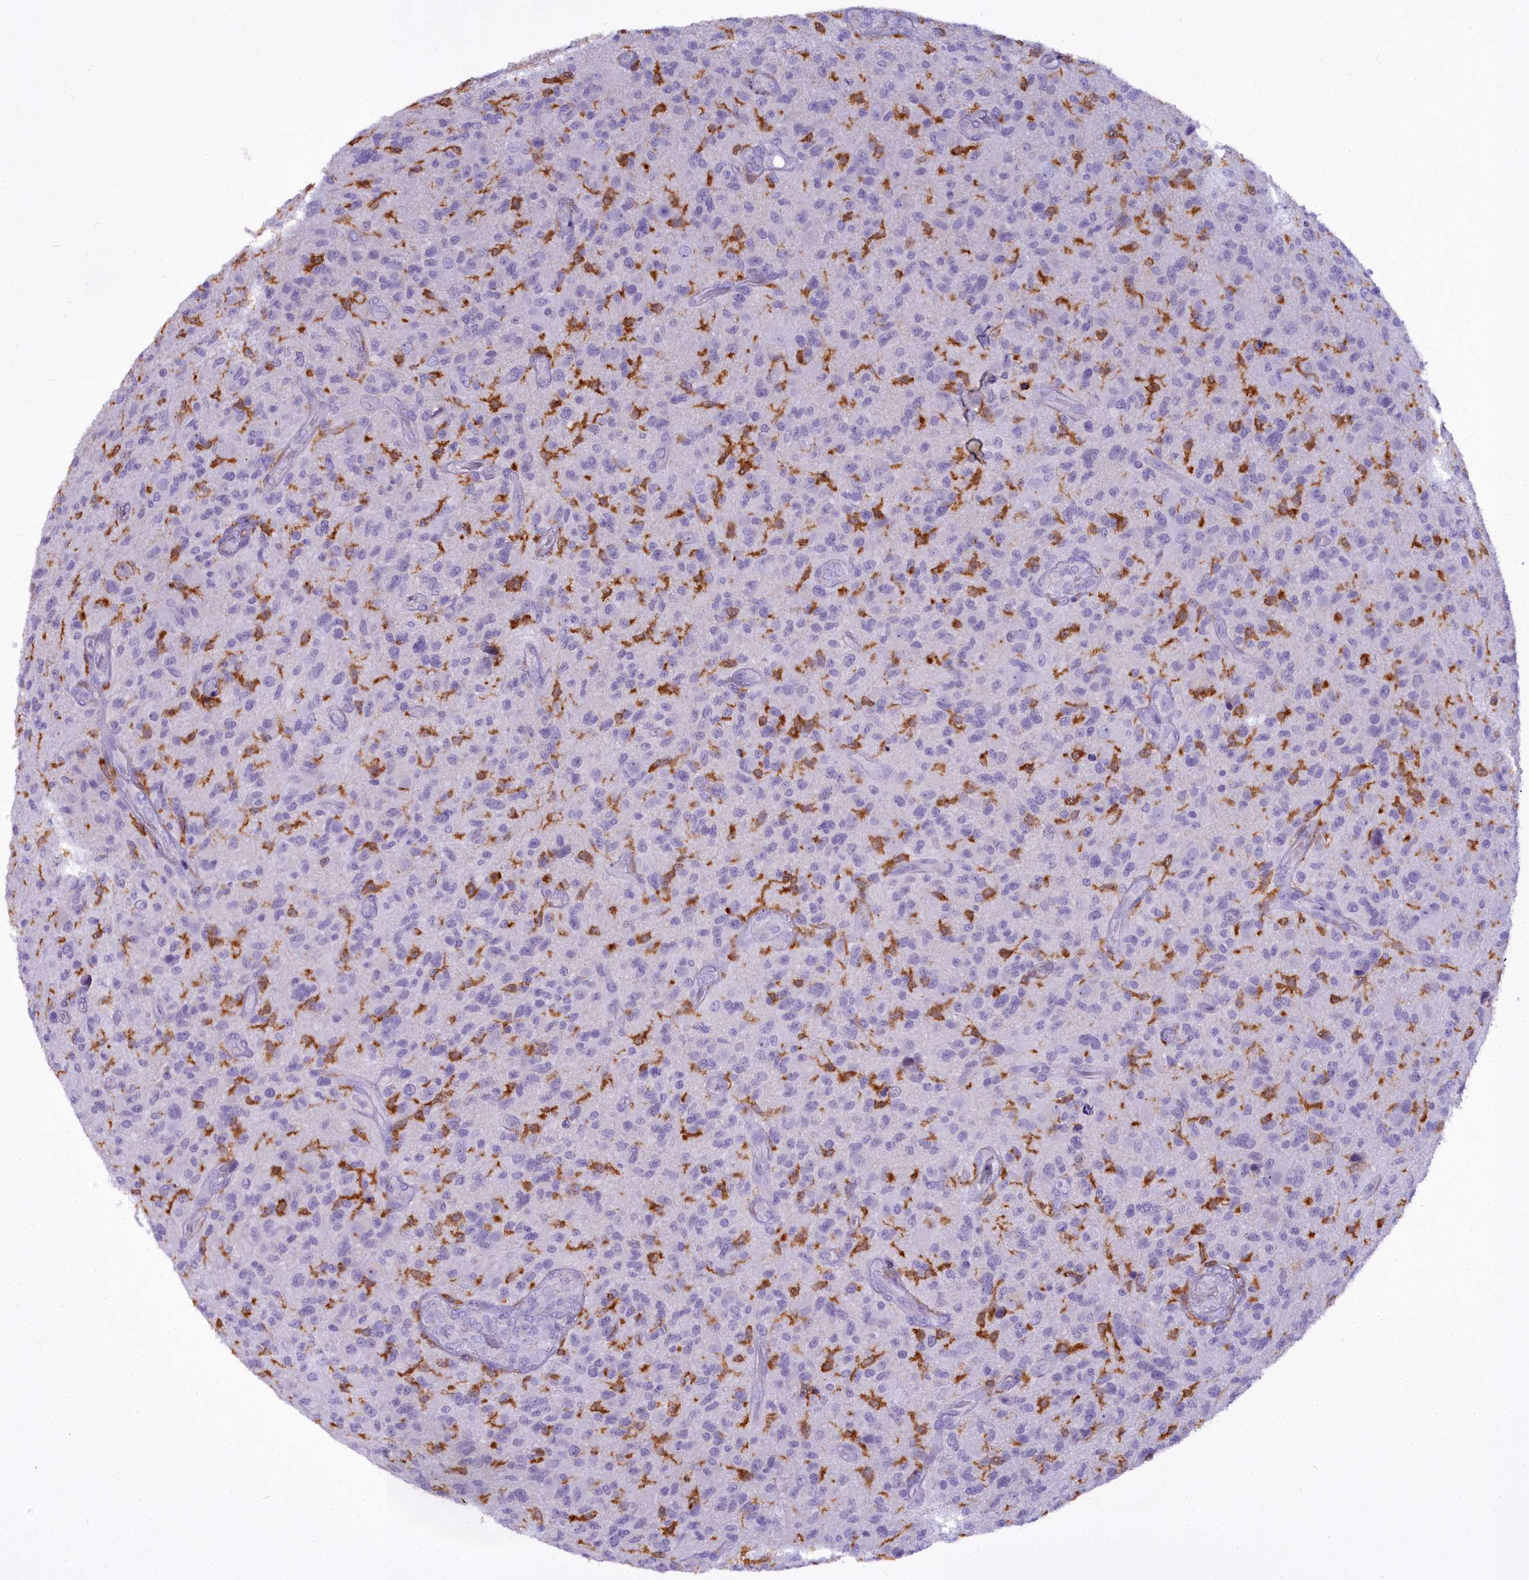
{"staining": {"intensity": "negative", "quantity": "none", "location": "none"}, "tissue": "glioma", "cell_type": "Tumor cells", "image_type": "cancer", "snomed": [{"axis": "morphology", "description": "Glioma, malignant, High grade"}, {"axis": "topography", "description": "Brain"}], "caption": "This is an IHC histopathology image of human malignant glioma (high-grade). There is no positivity in tumor cells.", "gene": "BLNK", "patient": {"sex": "male", "age": 47}}